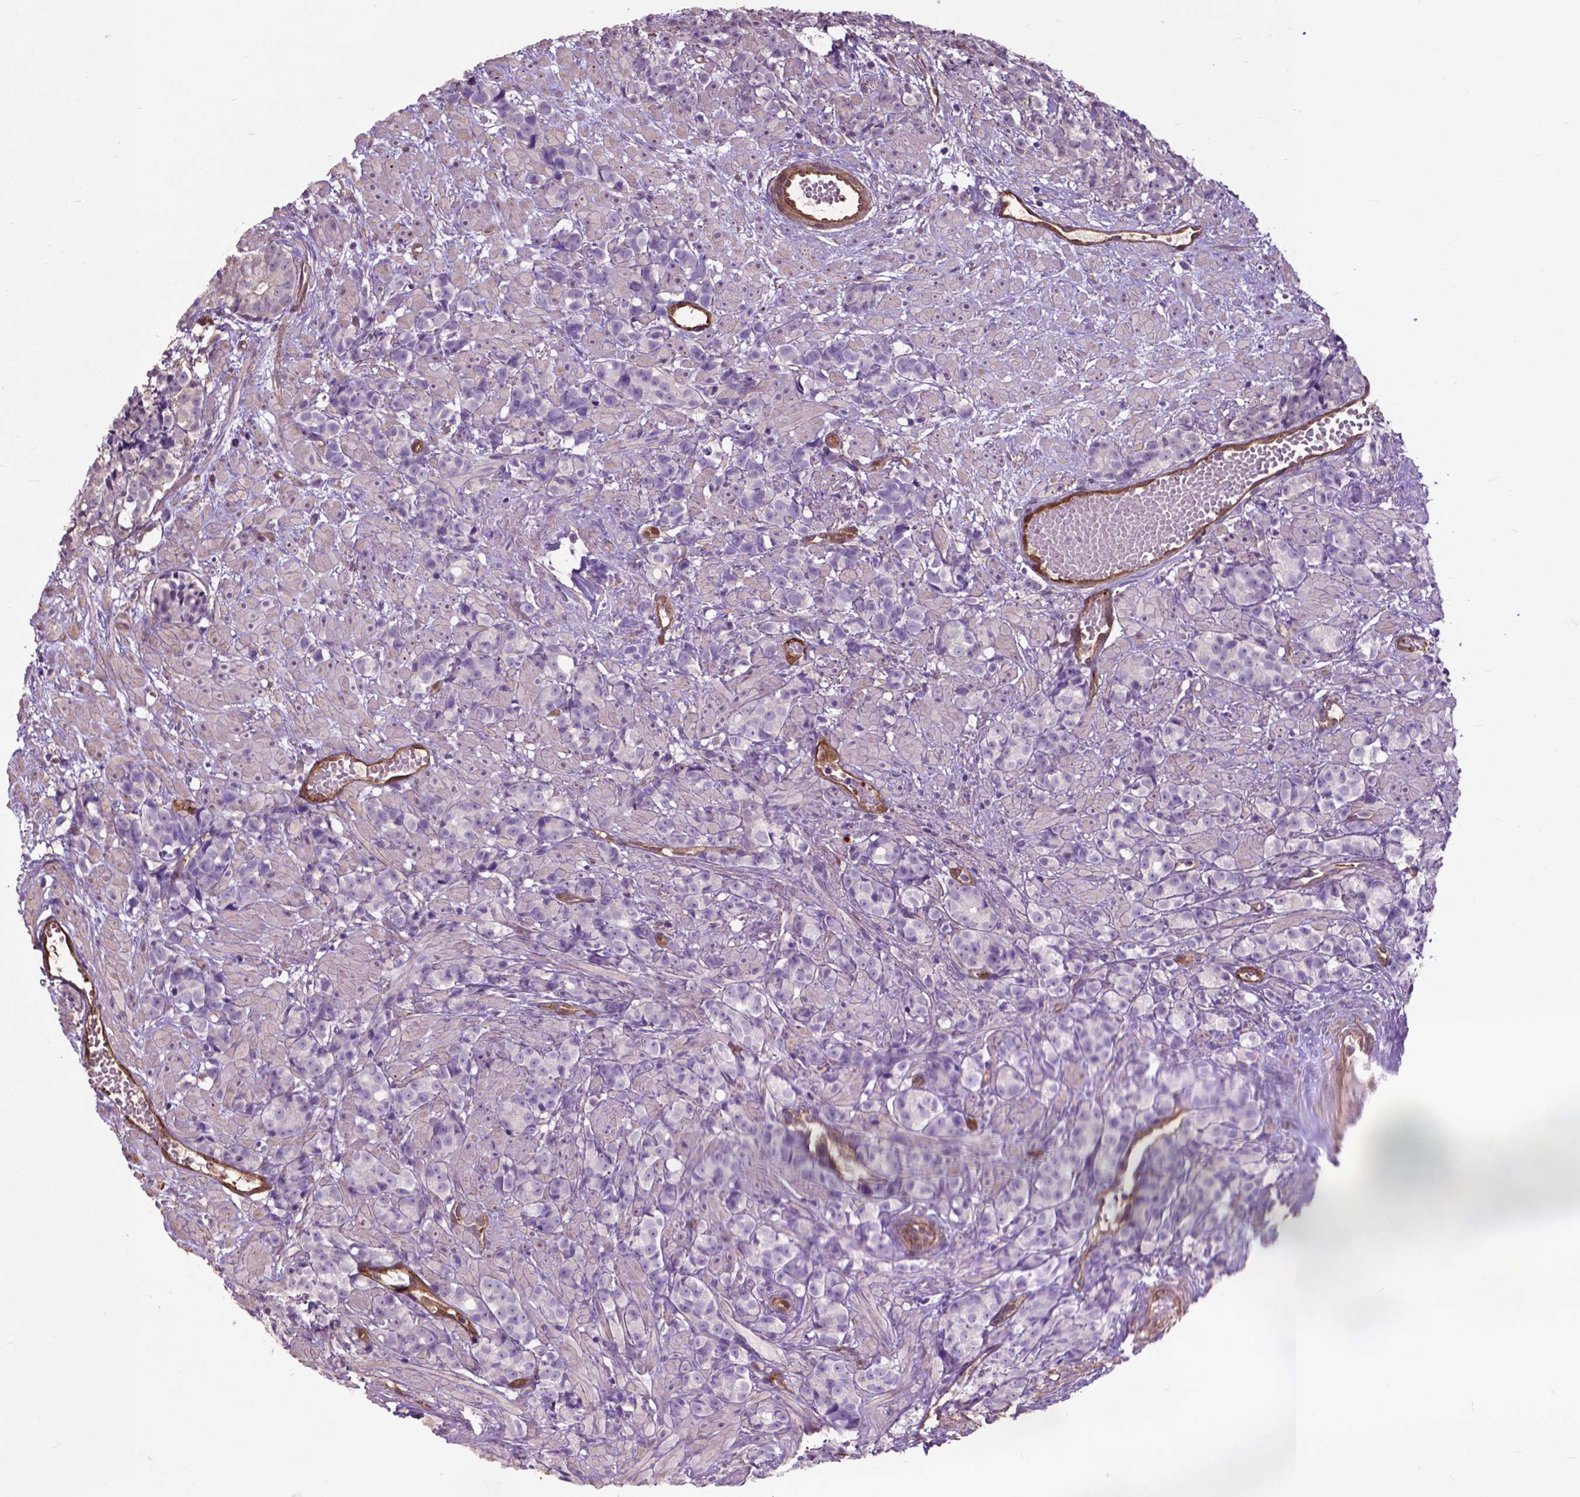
{"staining": {"intensity": "negative", "quantity": "none", "location": "none"}, "tissue": "prostate cancer", "cell_type": "Tumor cells", "image_type": "cancer", "snomed": [{"axis": "morphology", "description": "Adenocarcinoma, High grade"}, {"axis": "topography", "description": "Prostate"}], "caption": "DAB immunohistochemical staining of human prostate adenocarcinoma (high-grade) shows no significant expression in tumor cells.", "gene": "PDLIM1", "patient": {"sex": "male", "age": 81}}